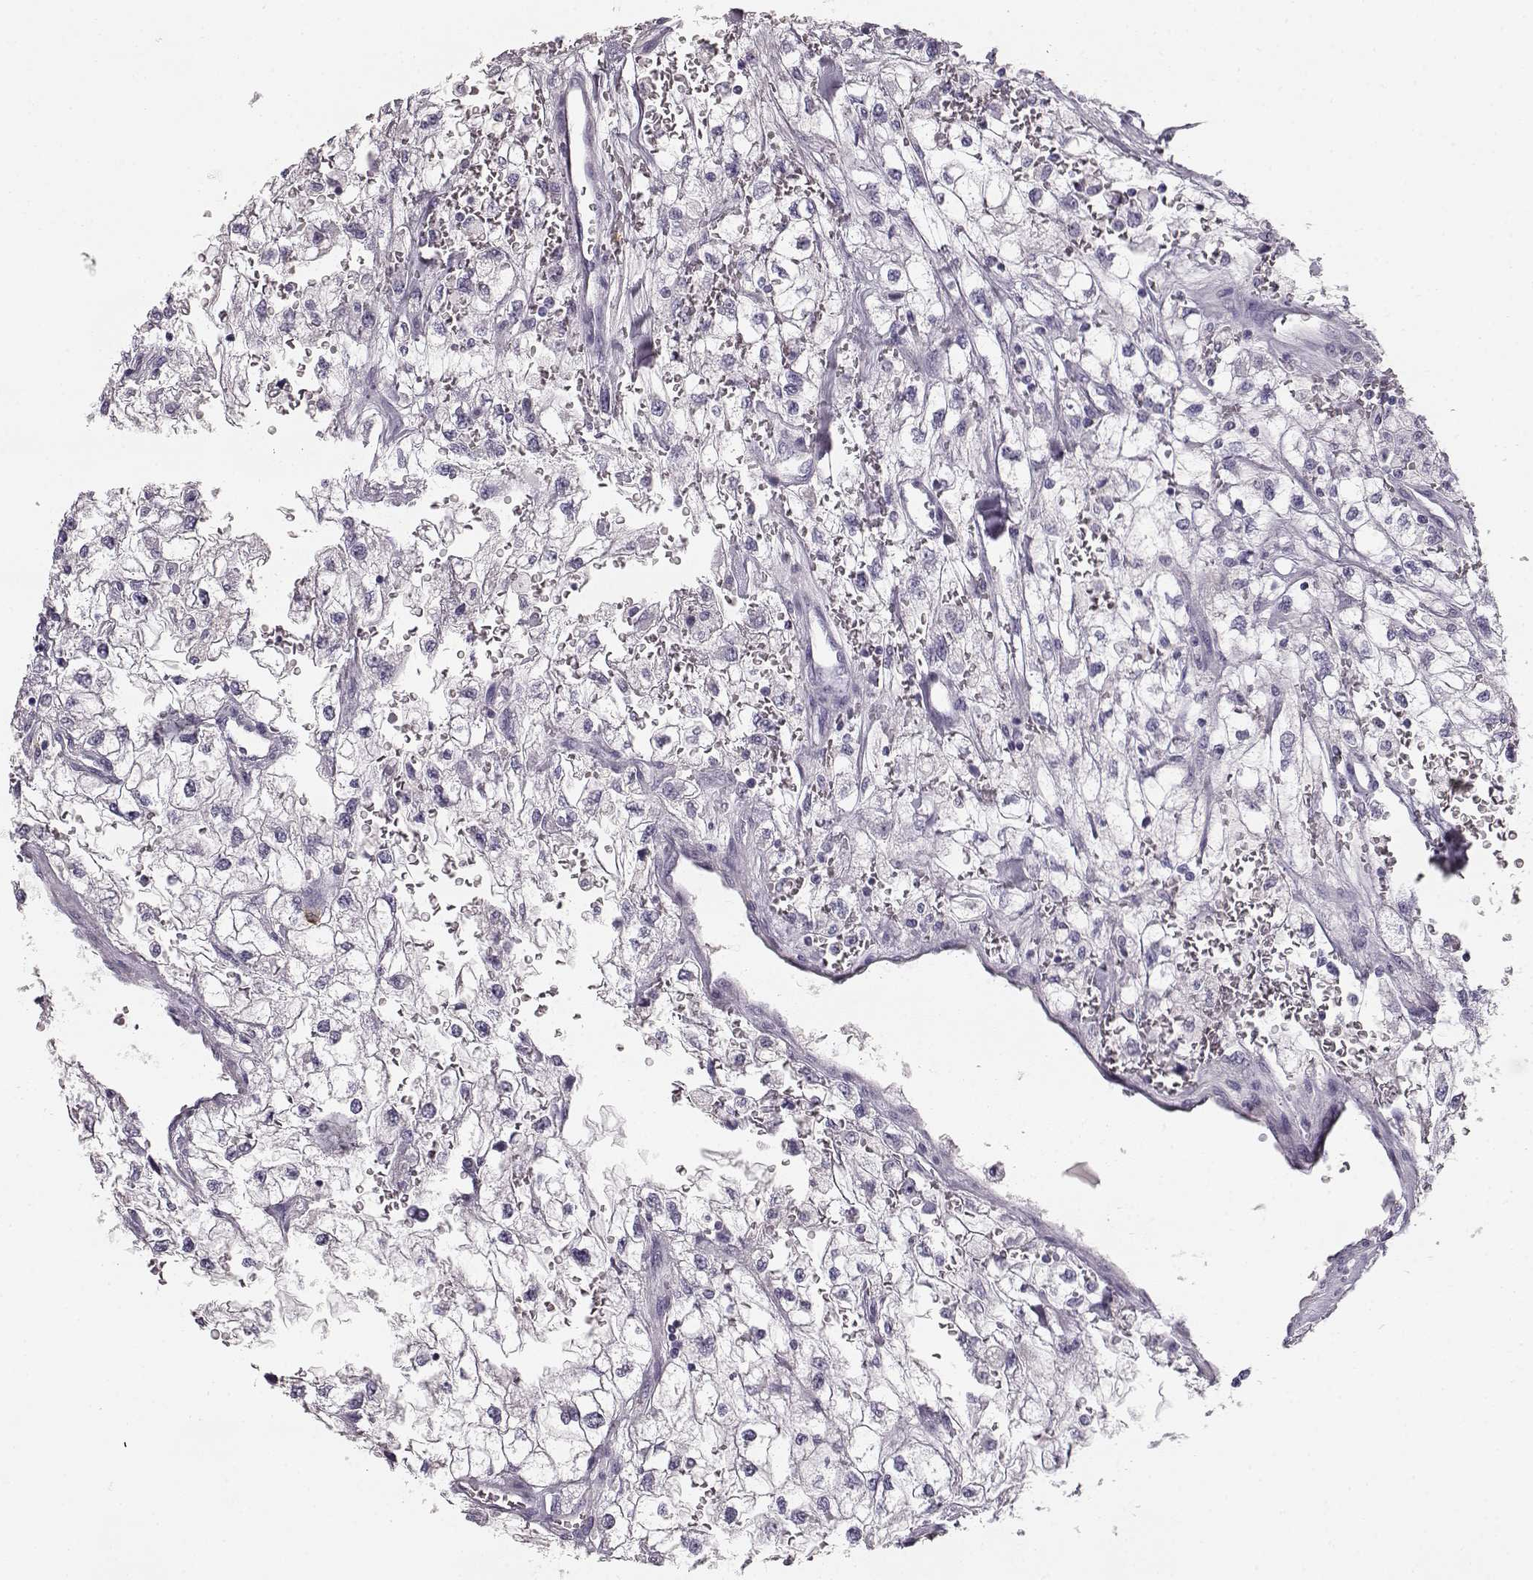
{"staining": {"intensity": "negative", "quantity": "none", "location": "none"}, "tissue": "renal cancer", "cell_type": "Tumor cells", "image_type": "cancer", "snomed": [{"axis": "morphology", "description": "Adenocarcinoma, NOS"}, {"axis": "topography", "description": "Kidney"}], "caption": "Tumor cells are negative for brown protein staining in renal cancer.", "gene": "NPTXR", "patient": {"sex": "male", "age": 59}}